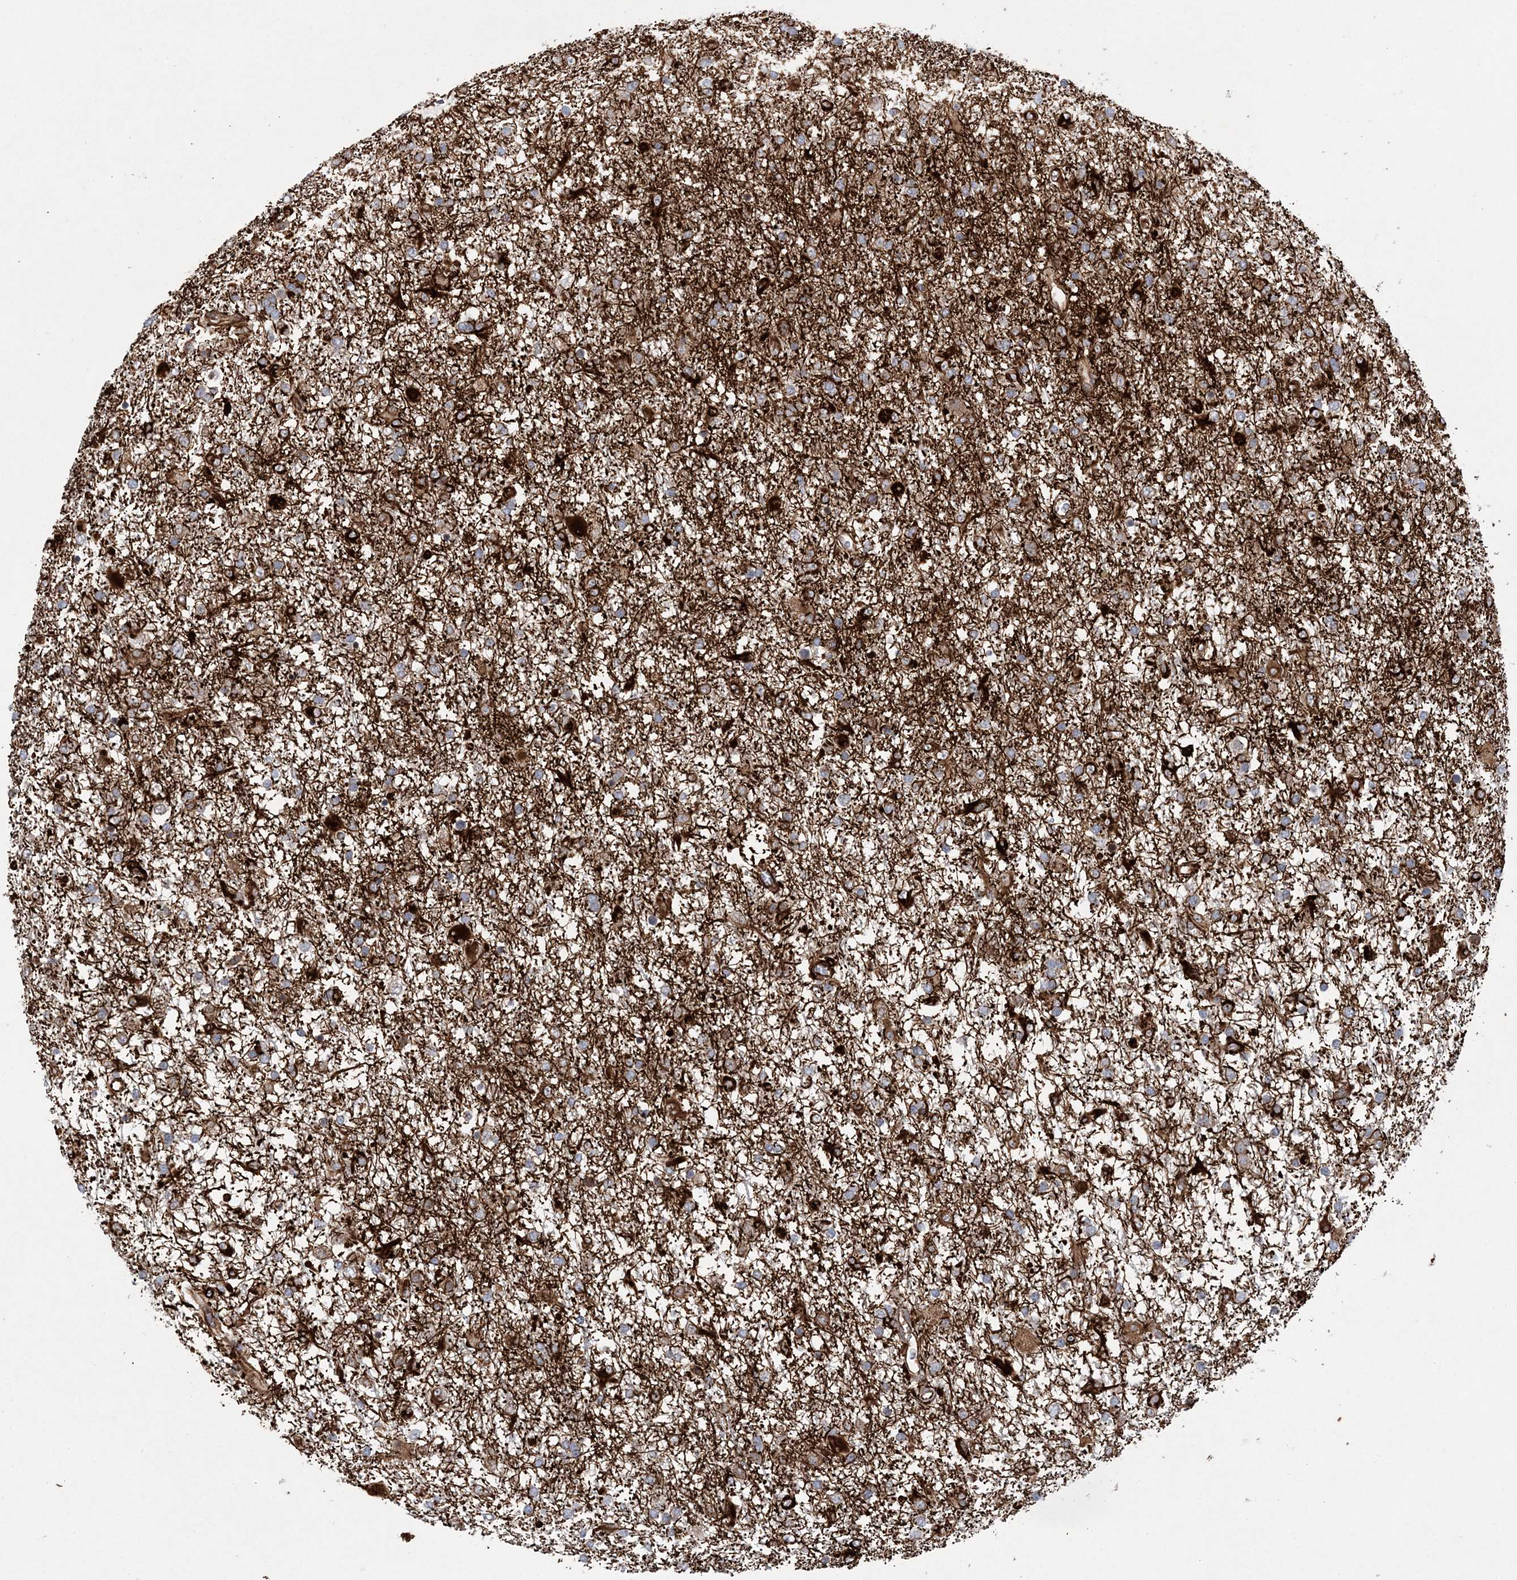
{"staining": {"intensity": "moderate", "quantity": "<25%", "location": "cytoplasmic/membranous"}, "tissue": "glioma", "cell_type": "Tumor cells", "image_type": "cancer", "snomed": [{"axis": "morphology", "description": "Glioma, malignant, Low grade"}, {"axis": "topography", "description": "Brain"}], "caption": "IHC photomicrograph of malignant low-grade glioma stained for a protein (brown), which shows low levels of moderate cytoplasmic/membranous positivity in about <25% of tumor cells.", "gene": "FAM114A2", "patient": {"sex": "male", "age": 65}}